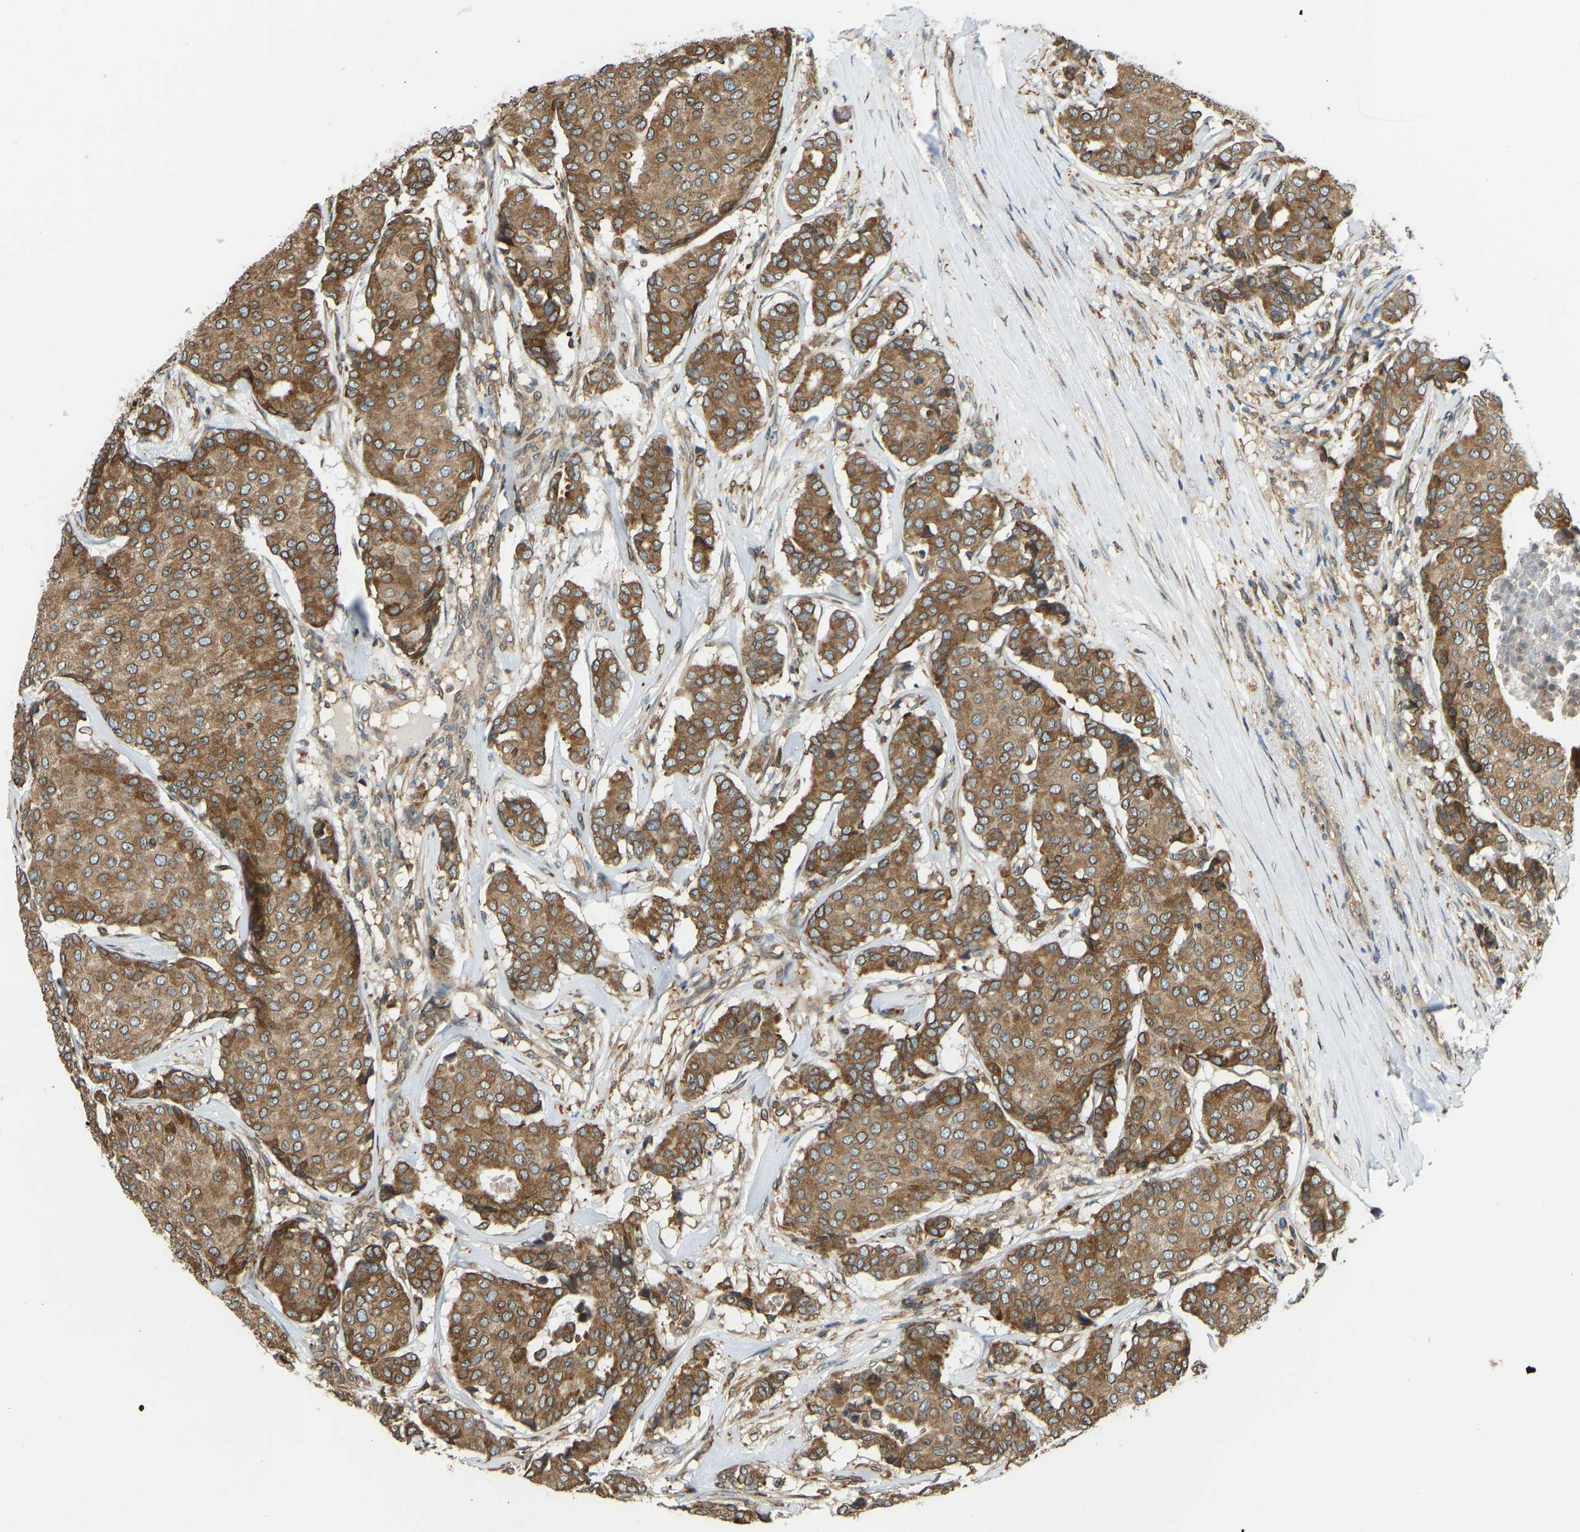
{"staining": {"intensity": "moderate", "quantity": ">75%", "location": "cytoplasmic/membranous"}, "tissue": "breast cancer", "cell_type": "Tumor cells", "image_type": "cancer", "snomed": [{"axis": "morphology", "description": "Duct carcinoma"}, {"axis": "topography", "description": "Breast"}], "caption": "The immunohistochemical stain labels moderate cytoplasmic/membranous positivity in tumor cells of breast cancer tissue.", "gene": "OS9", "patient": {"sex": "female", "age": 75}}